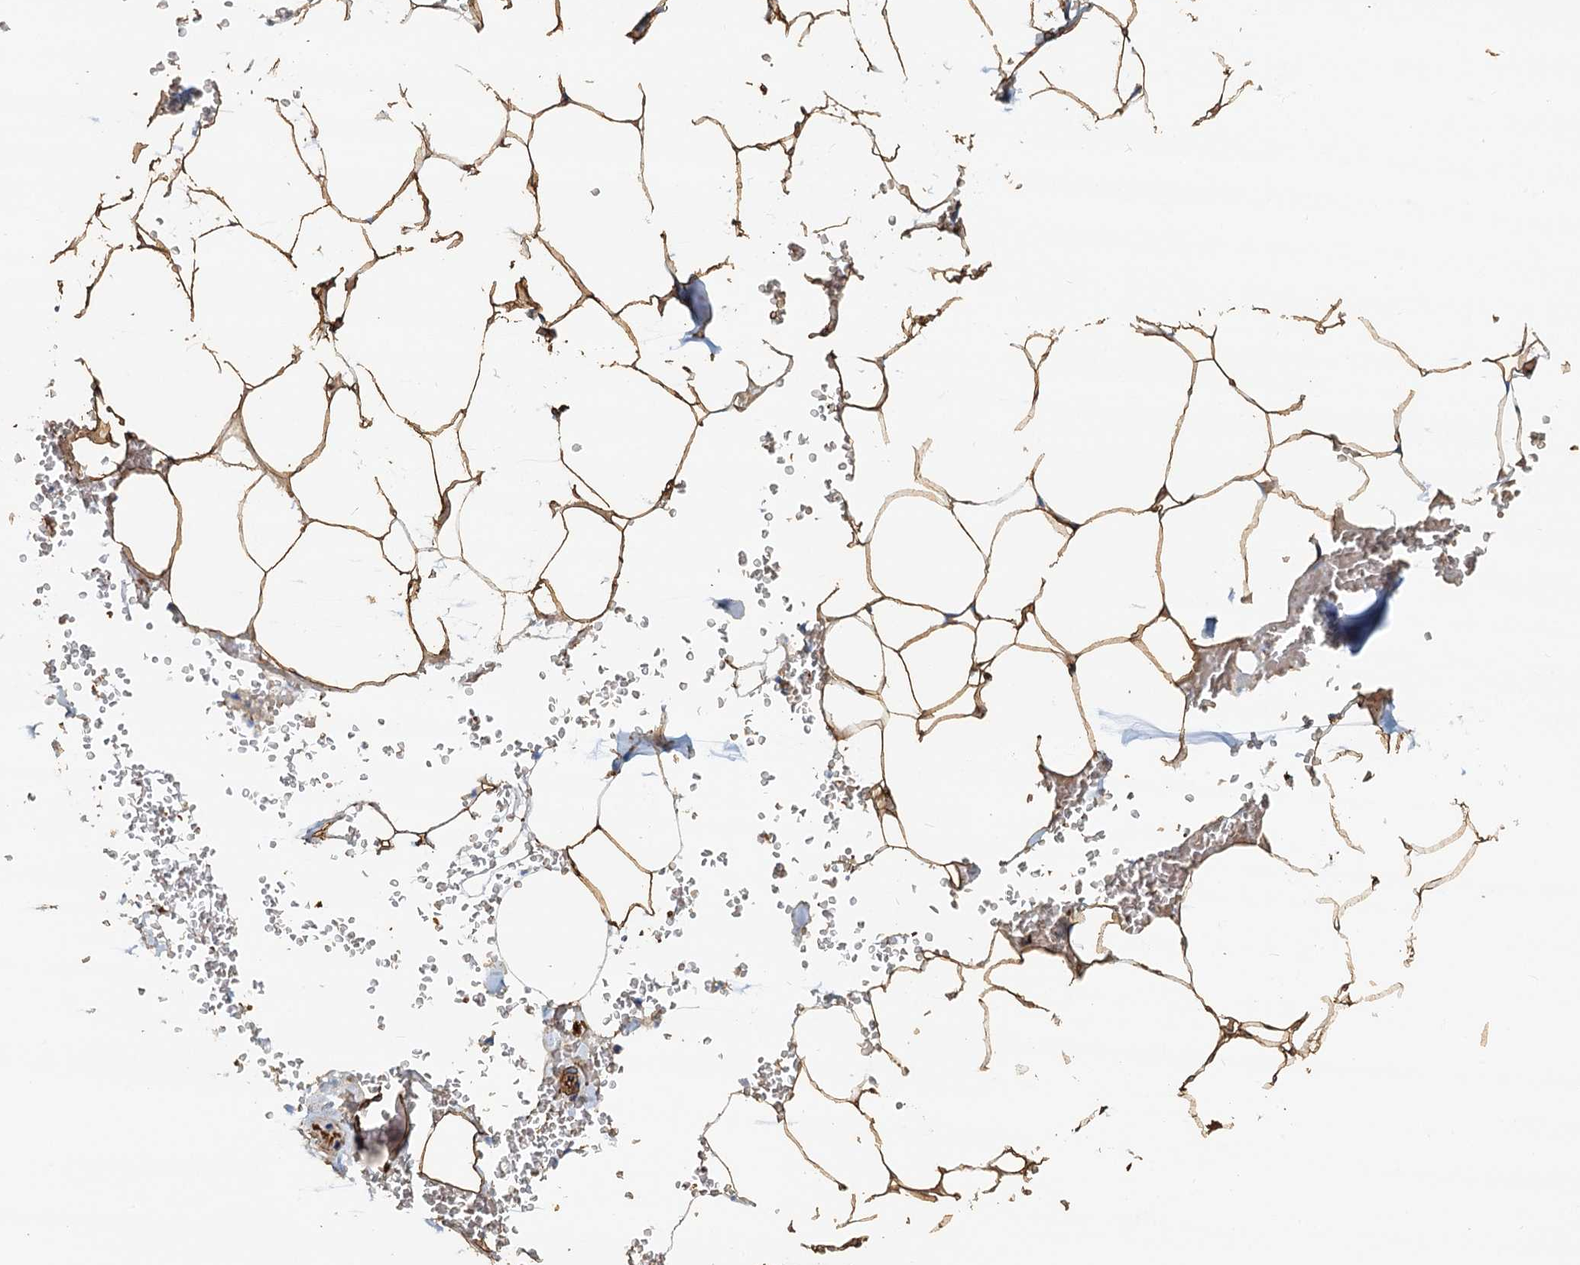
{"staining": {"intensity": "weak", "quantity": ">75%", "location": "cytoplasmic/membranous"}, "tissue": "adipose tissue", "cell_type": "Adipocytes", "image_type": "normal", "snomed": [{"axis": "morphology", "description": "Normal tissue, NOS"}, {"axis": "topography", "description": "Gallbladder"}, {"axis": "topography", "description": "Peripheral nerve tissue"}], "caption": "Human adipose tissue stained with a brown dye exhibits weak cytoplasmic/membranous positive positivity in approximately >75% of adipocytes.", "gene": "DGKG", "patient": {"sex": "male", "age": 38}}